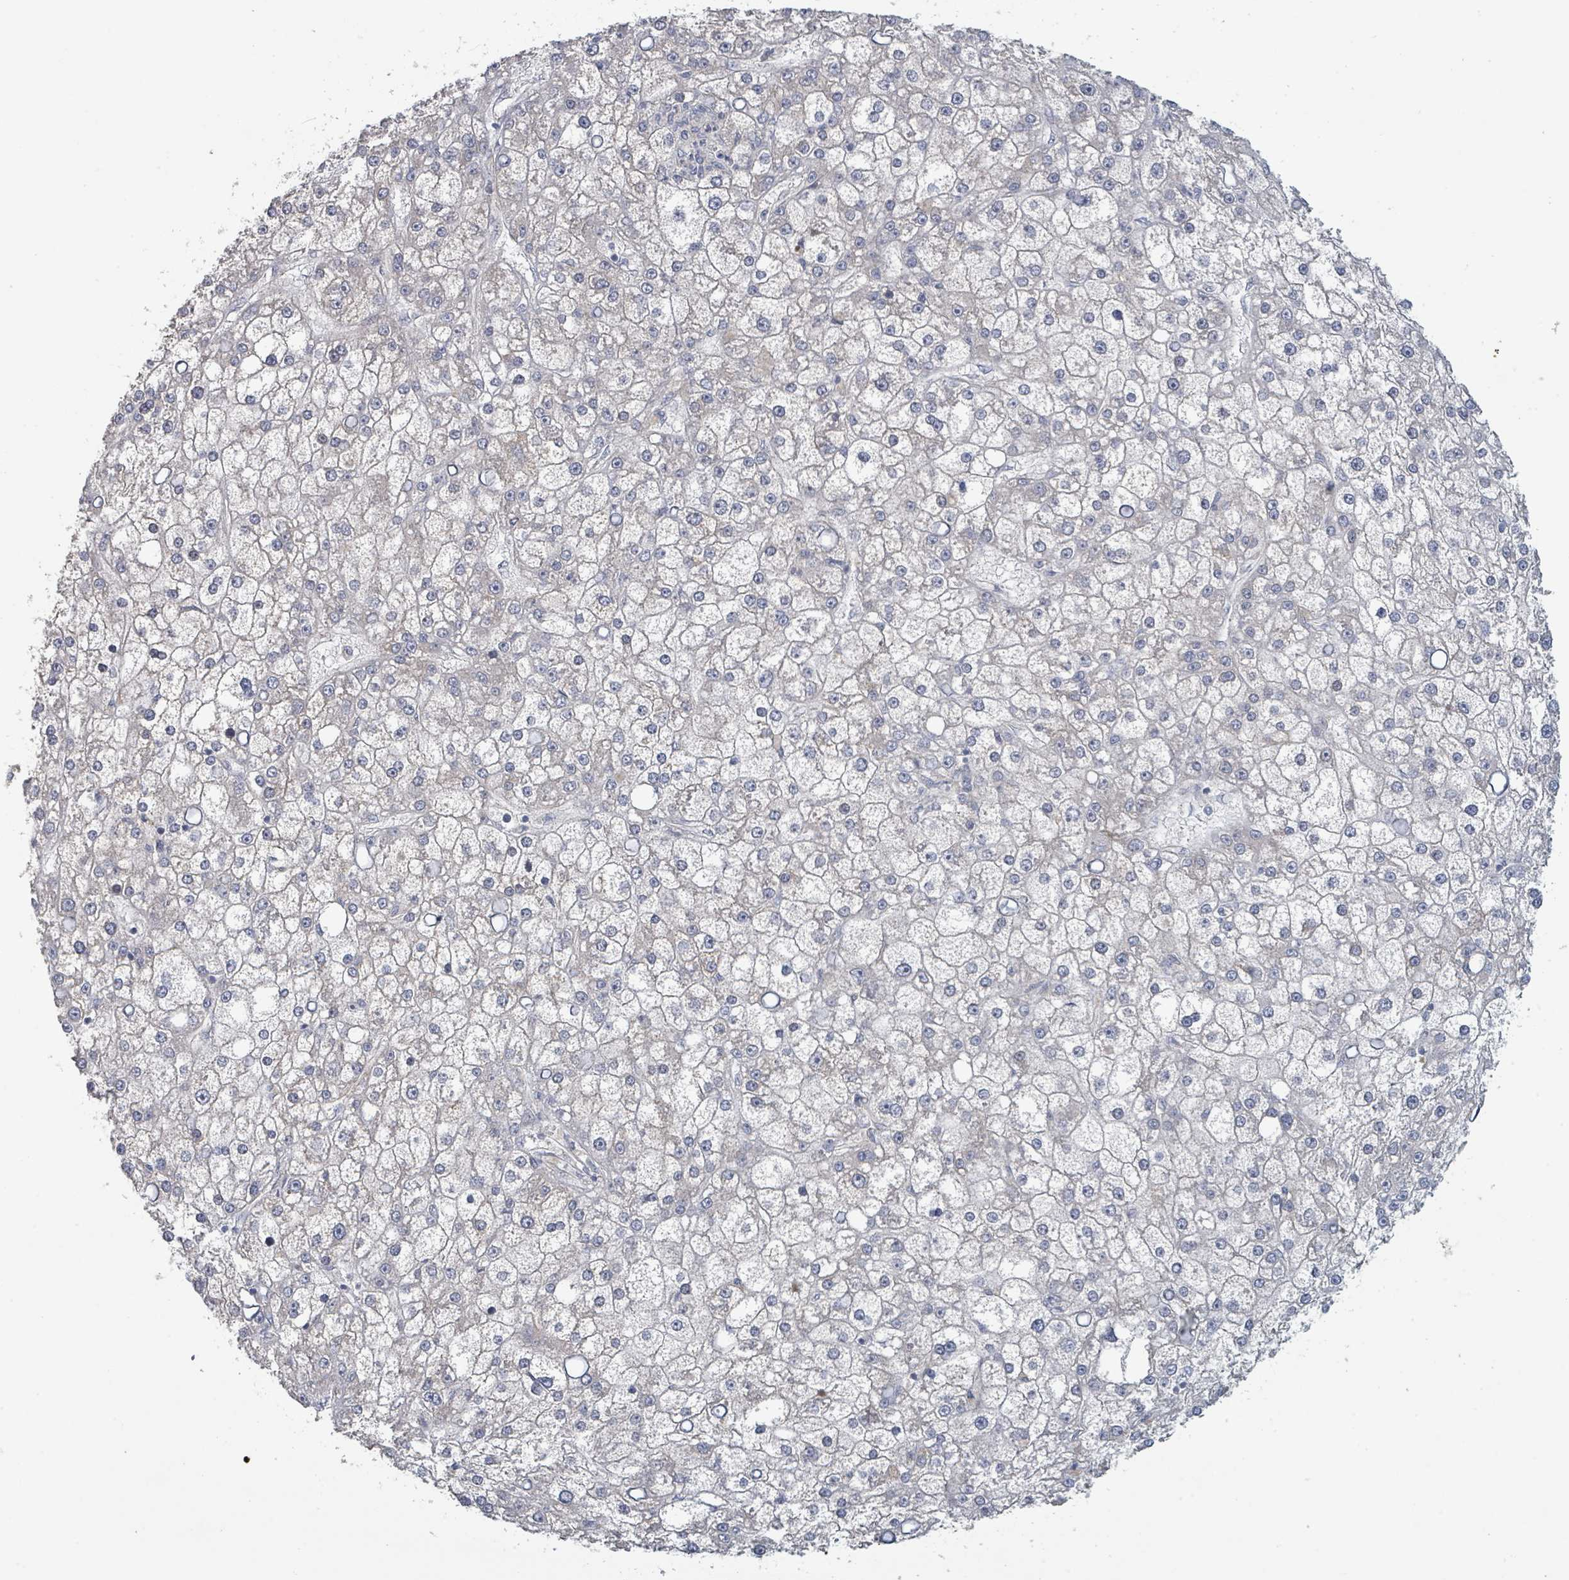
{"staining": {"intensity": "negative", "quantity": "none", "location": "none"}, "tissue": "liver cancer", "cell_type": "Tumor cells", "image_type": "cancer", "snomed": [{"axis": "morphology", "description": "Carcinoma, Hepatocellular, NOS"}, {"axis": "topography", "description": "Liver"}], "caption": "Tumor cells are negative for protein expression in human liver hepatocellular carcinoma. The staining was performed using DAB to visualize the protein expression in brown, while the nuclei were stained in blue with hematoxylin (Magnification: 20x).", "gene": "COL5A3", "patient": {"sex": "male", "age": 67}}